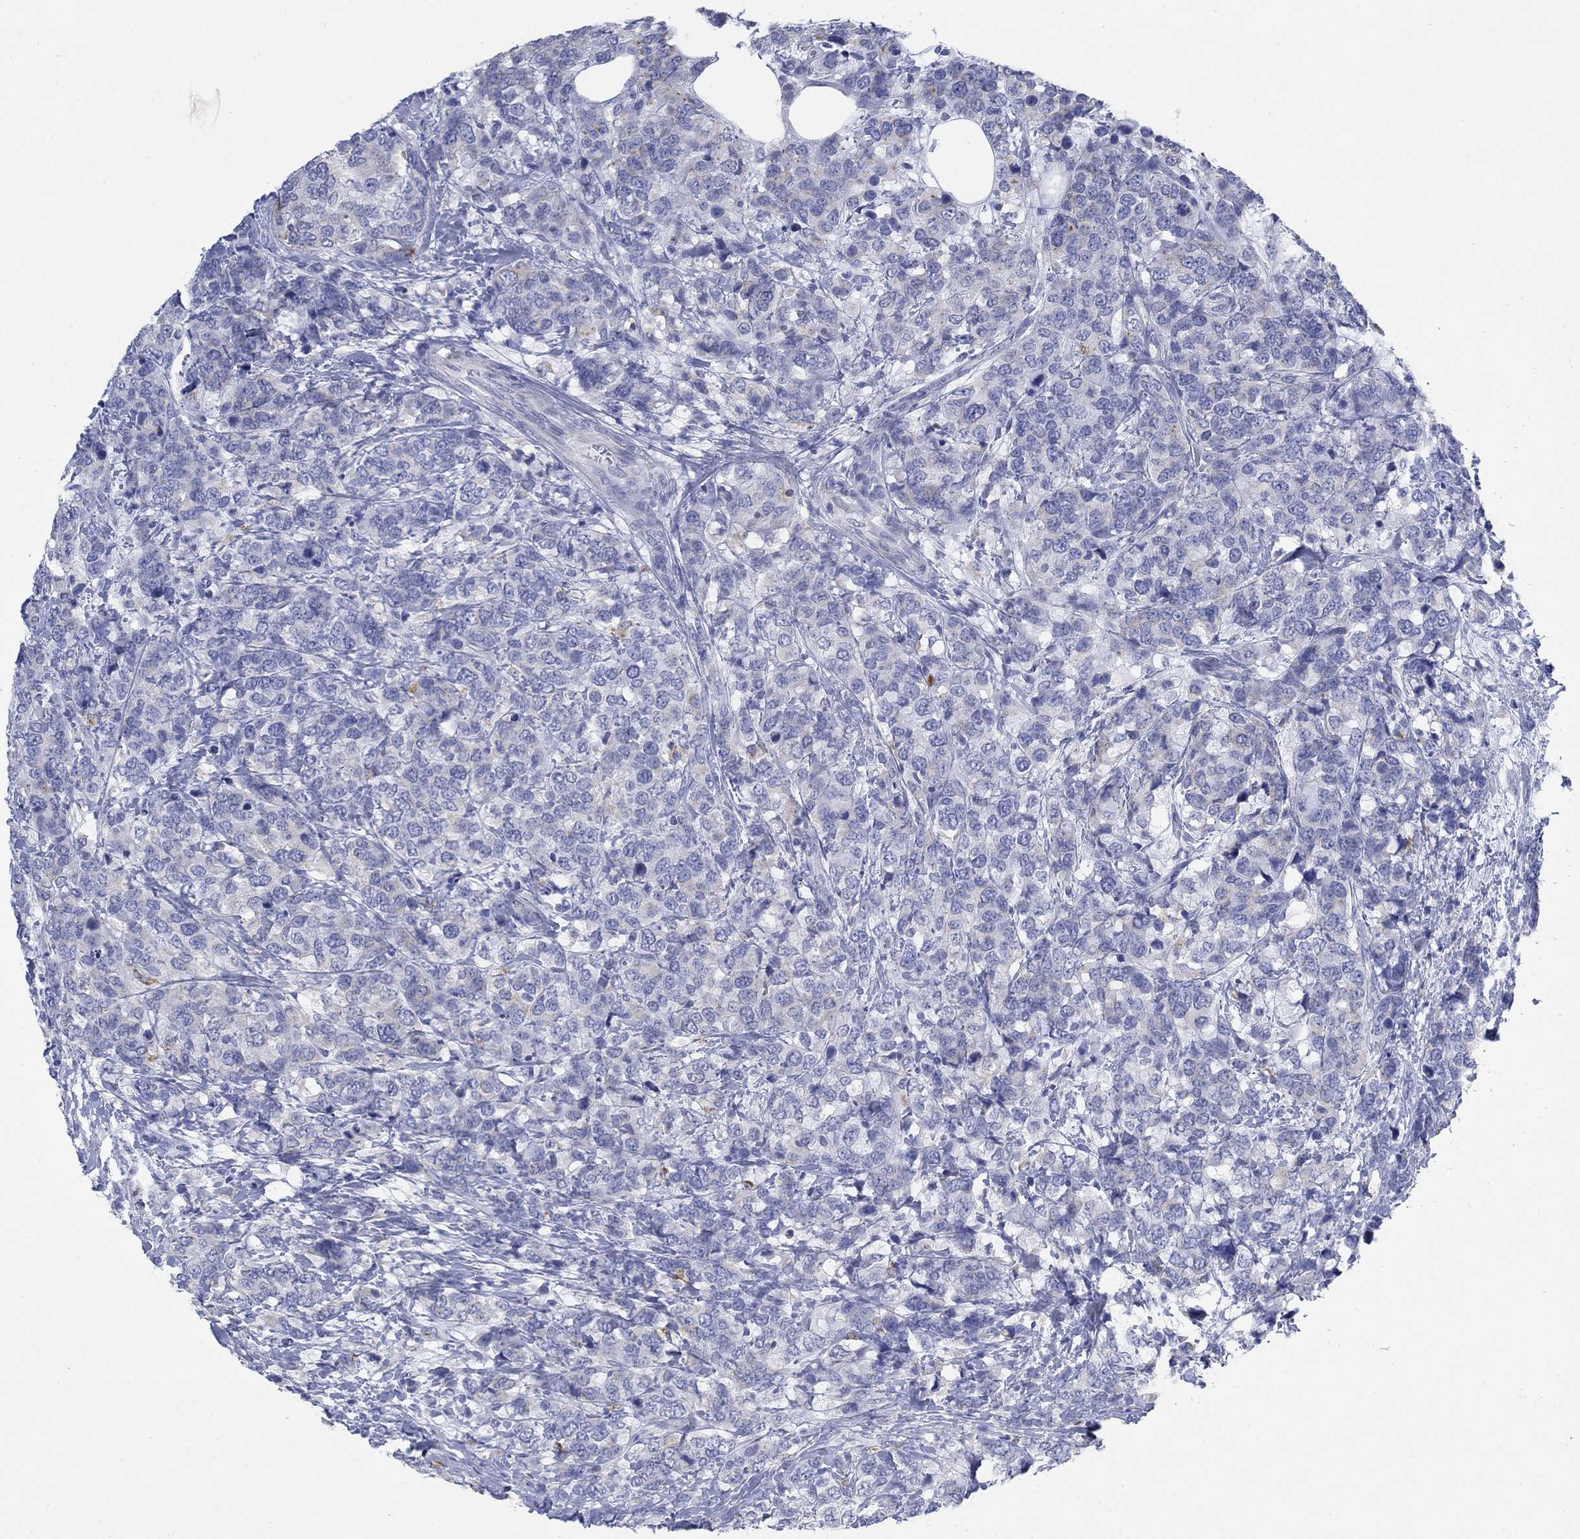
{"staining": {"intensity": "negative", "quantity": "none", "location": "none"}, "tissue": "breast cancer", "cell_type": "Tumor cells", "image_type": "cancer", "snomed": [{"axis": "morphology", "description": "Lobular carcinoma"}, {"axis": "topography", "description": "Breast"}], "caption": "Immunohistochemical staining of human breast cancer displays no significant staining in tumor cells. (Brightfield microscopy of DAB (3,3'-diaminobenzidine) immunohistochemistry (IHC) at high magnification).", "gene": "SCCPDH", "patient": {"sex": "female", "age": 59}}